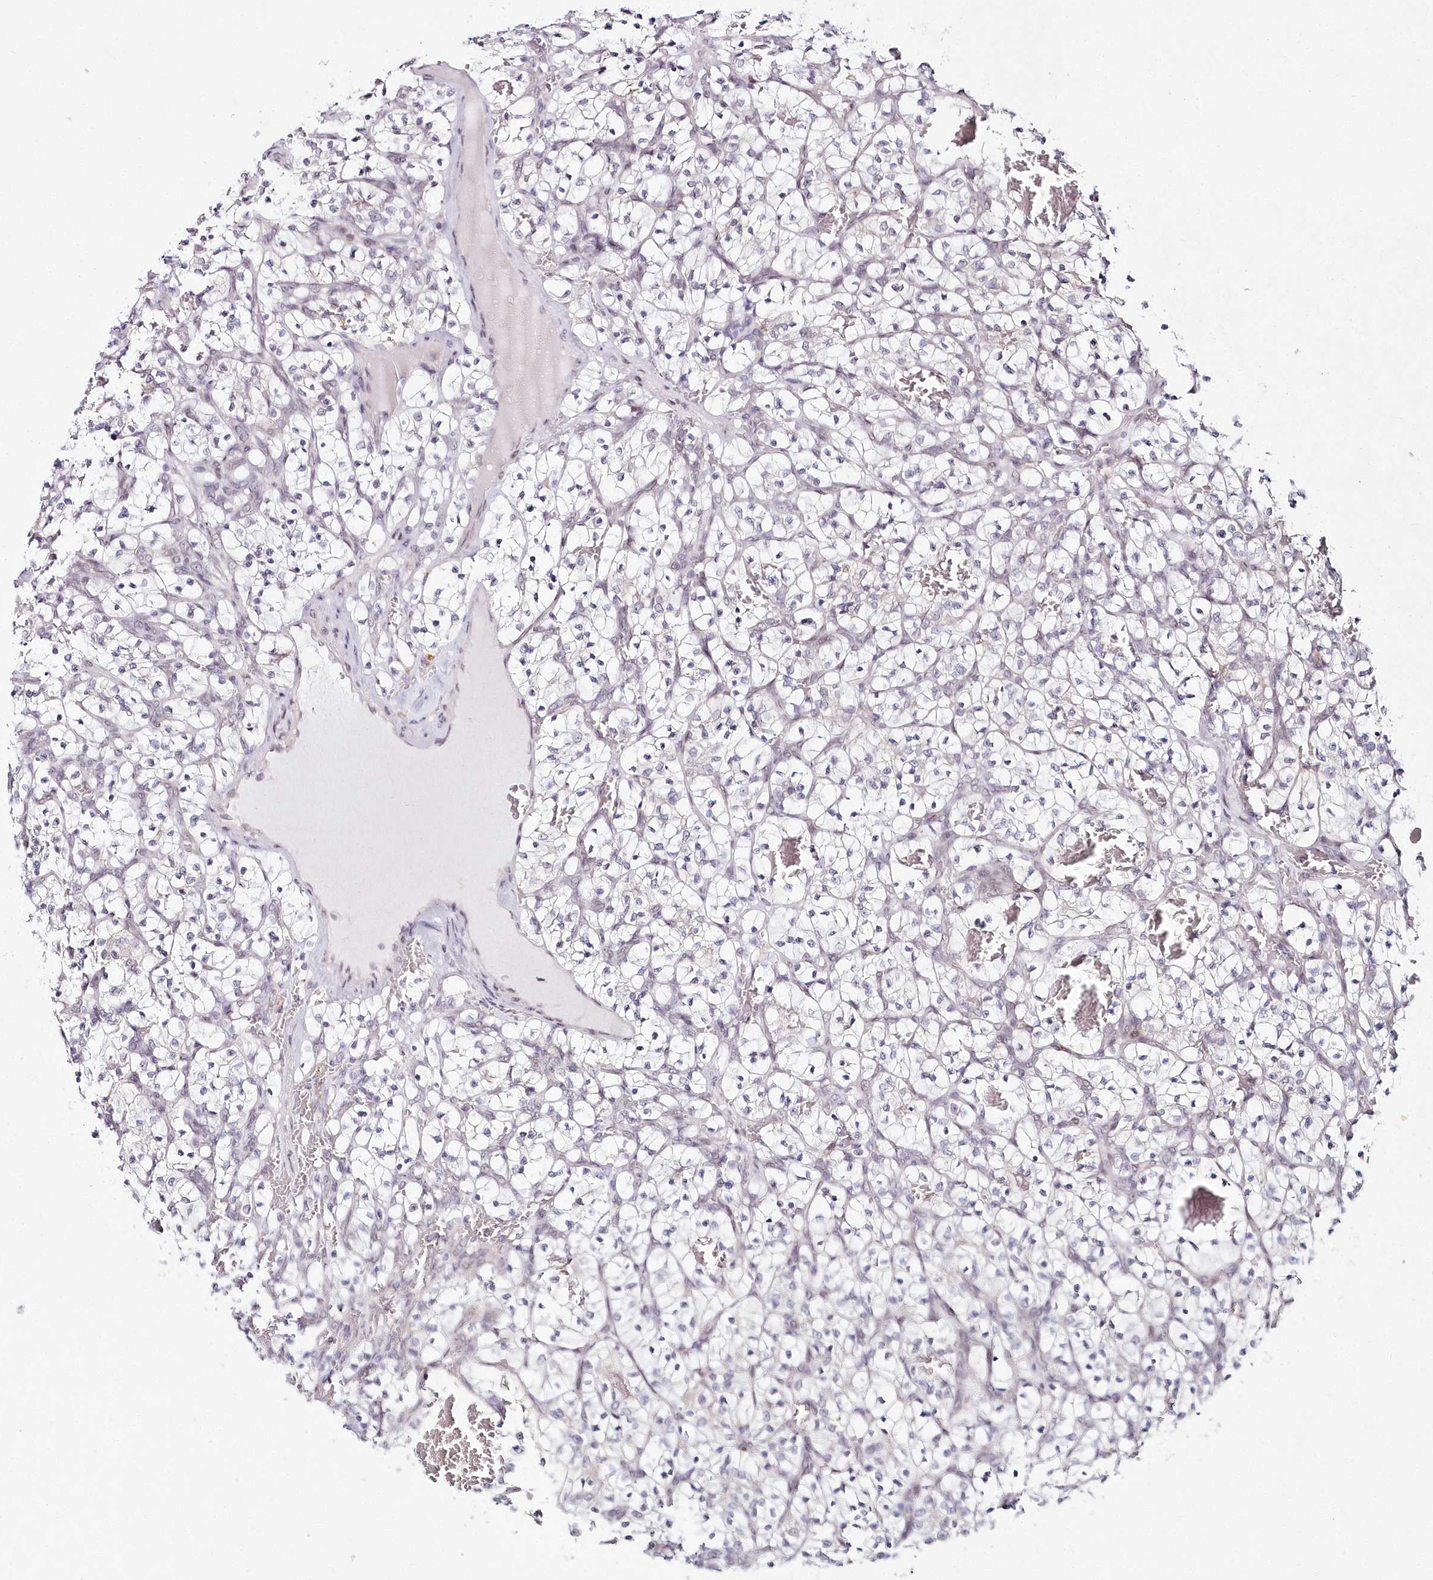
{"staining": {"intensity": "negative", "quantity": "none", "location": "none"}, "tissue": "renal cancer", "cell_type": "Tumor cells", "image_type": "cancer", "snomed": [{"axis": "morphology", "description": "Adenocarcinoma, NOS"}, {"axis": "topography", "description": "Kidney"}], "caption": "There is no significant expression in tumor cells of renal cancer. The staining is performed using DAB (3,3'-diaminobenzidine) brown chromogen with nuclei counter-stained in using hematoxylin.", "gene": "HYCC2", "patient": {"sex": "female", "age": 57}}